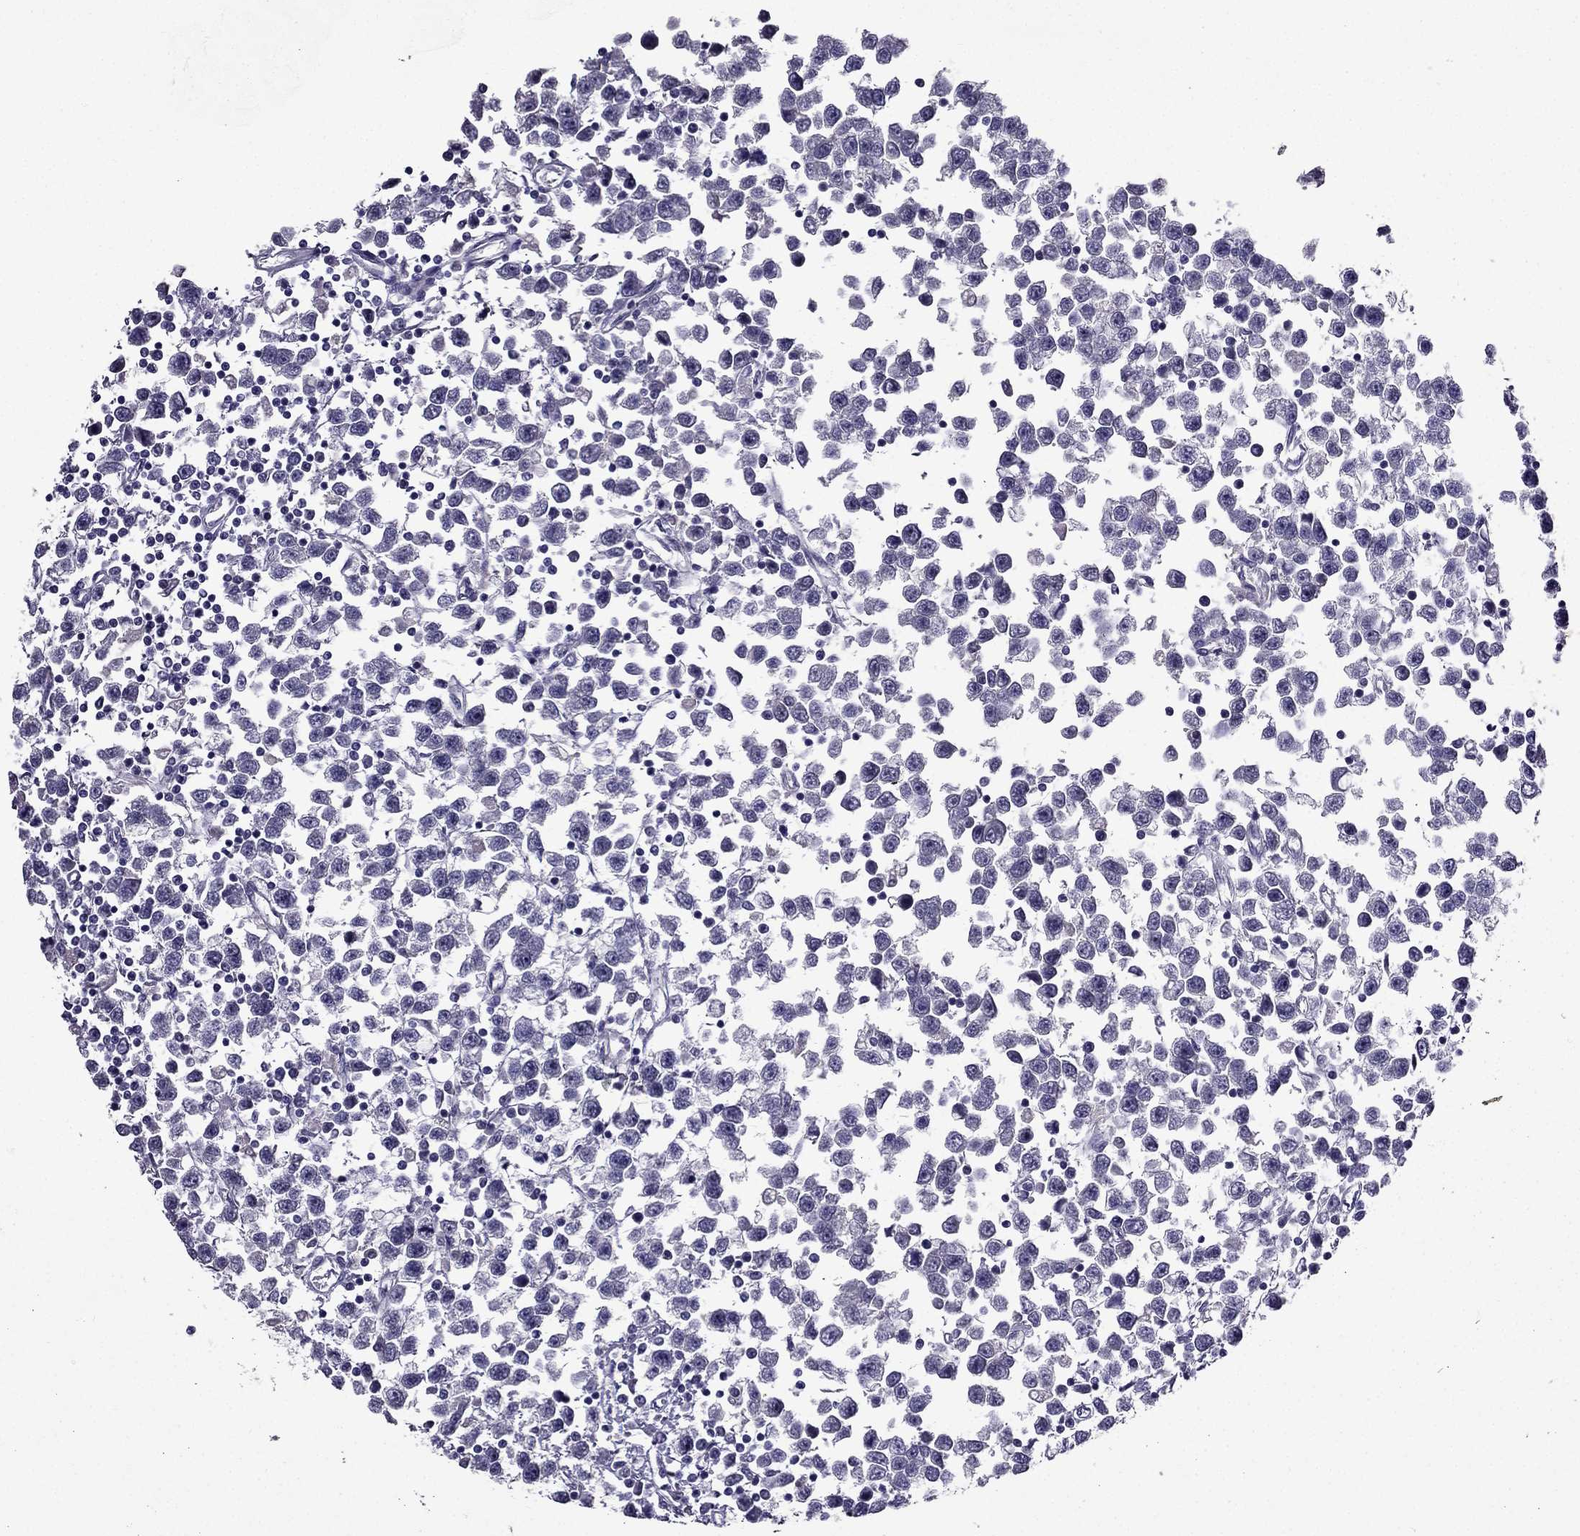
{"staining": {"intensity": "negative", "quantity": "none", "location": "none"}, "tissue": "testis cancer", "cell_type": "Tumor cells", "image_type": "cancer", "snomed": [{"axis": "morphology", "description": "Seminoma, NOS"}, {"axis": "topography", "description": "Testis"}], "caption": "The image exhibits no staining of tumor cells in testis cancer (seminoma). Brightfield microscopy of IHC stained with DAB (3,3'-diaminobenzidine) (brown) and hematoxylin (blue), captured at high magnification.", "gene": "DUSP15", "patient": {"sex": "male", "age": 34}}